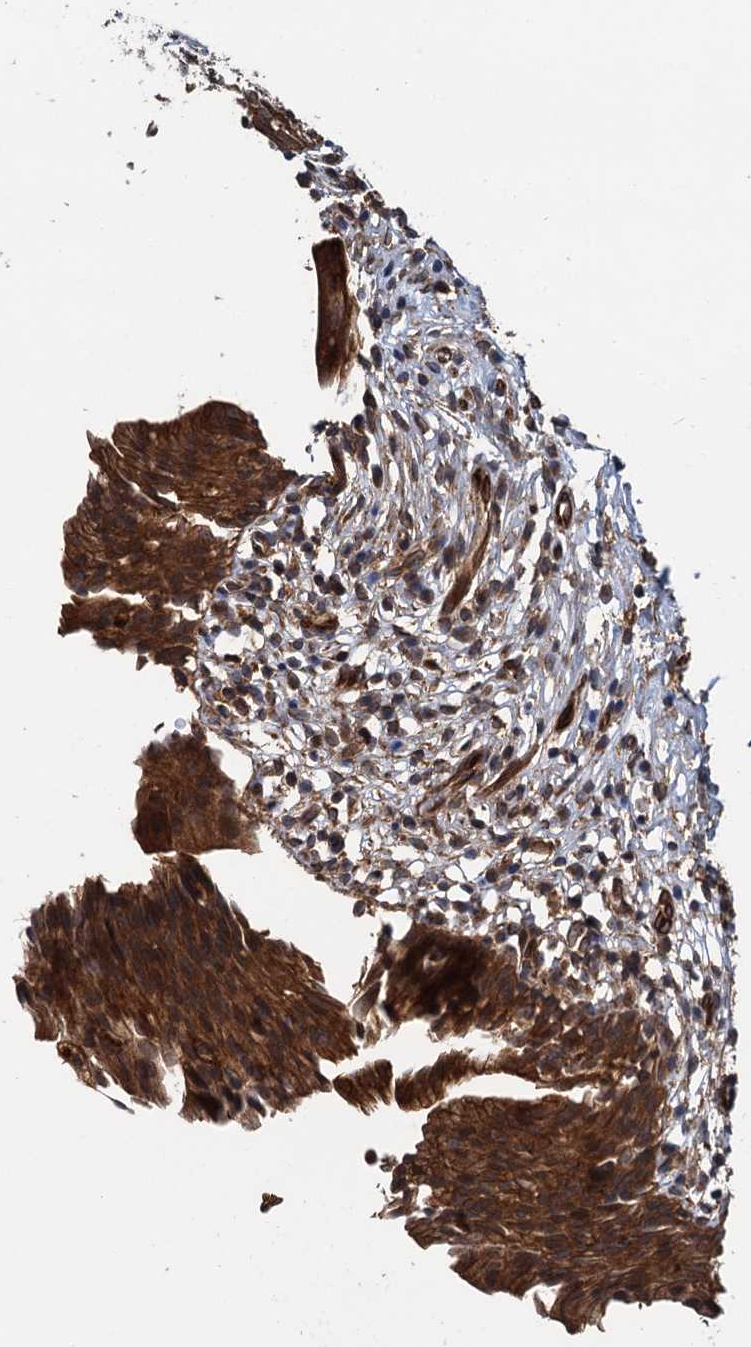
{"staining": {"intensity": "strong", "quantity": ">75%", "location": "cytoplasmic/membranous"}, "tissue": "urinary bladder", "cell_type": "Urothelial cells", "image_type": "normal", "snomed": [{"axis": "morphology", "description": "Normal tissue, NOS"}, {"axis": "morphology", "description": "Inflammation, NOS"}, {"axis": "topography", "description": "Urinary bladder"}], "caption": "A histopathology image showing strong cytoplasmic/membranous expression in about >75% of urothelial cells in unremarkable urinary bladder, as visualized by brown immunohistochemical staining.", "gene": "ZFYVE19", "patient": {"sex": "male", "age": 63}}